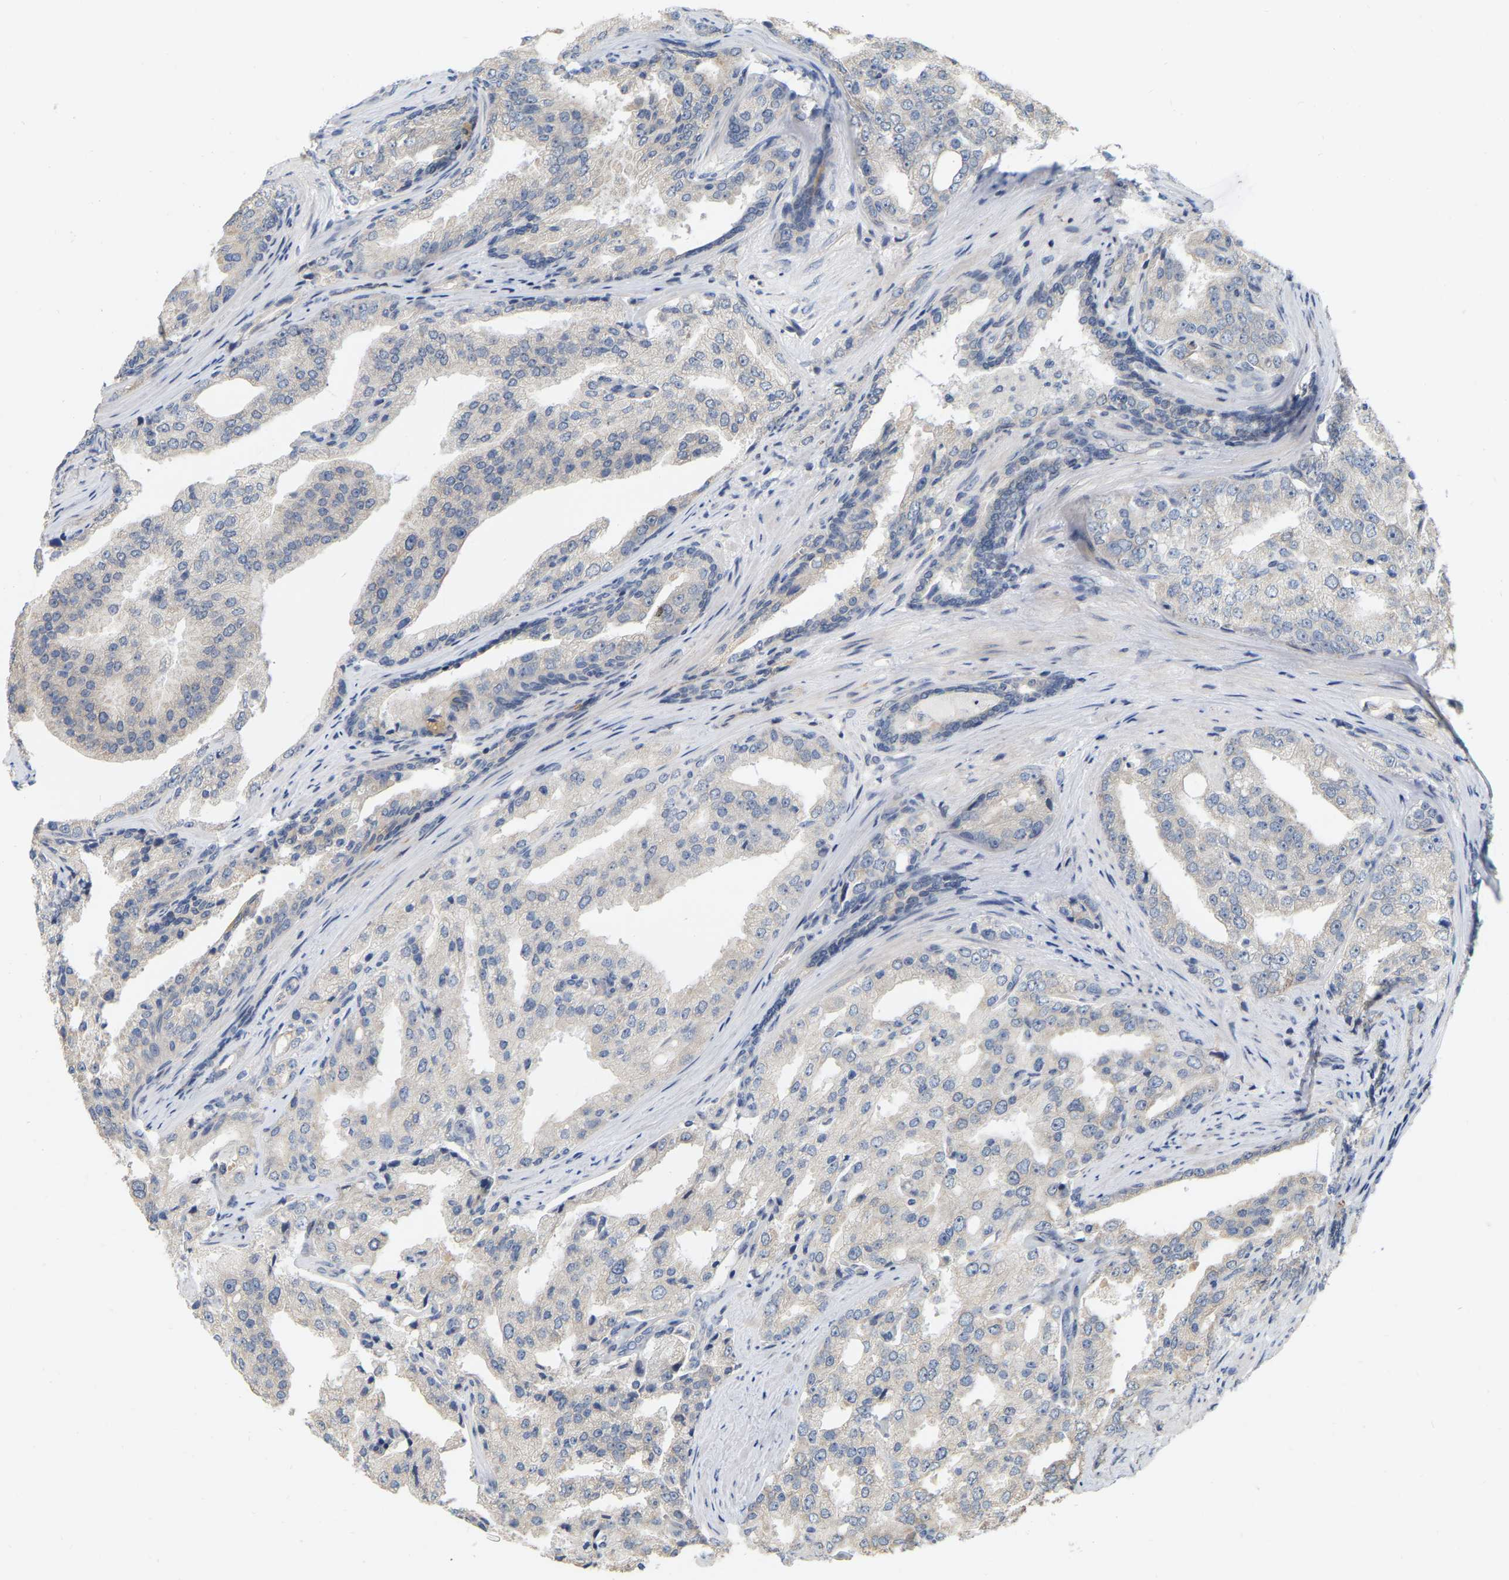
{"staining": {"intensity": "weak", "quantity": "<25%", "location": "cytoplasmic/membranous"}, "tissue": "prostate cancer", "cell_type": "Tumor cells", "image_type": "cancer", "snomed": [{"axis": "morphology", "description": "Adenocarcinoma, High grade"}, {"axis": "topography", "description": "Prostate"}], "caption": "The IHC photomicrograph has no significant positivity in tumor cells of prostate cancer (high-grade adenocarcinoma) tissue.", "gene": "SSH1", "patient": {"sex": "male", "age": 50}}